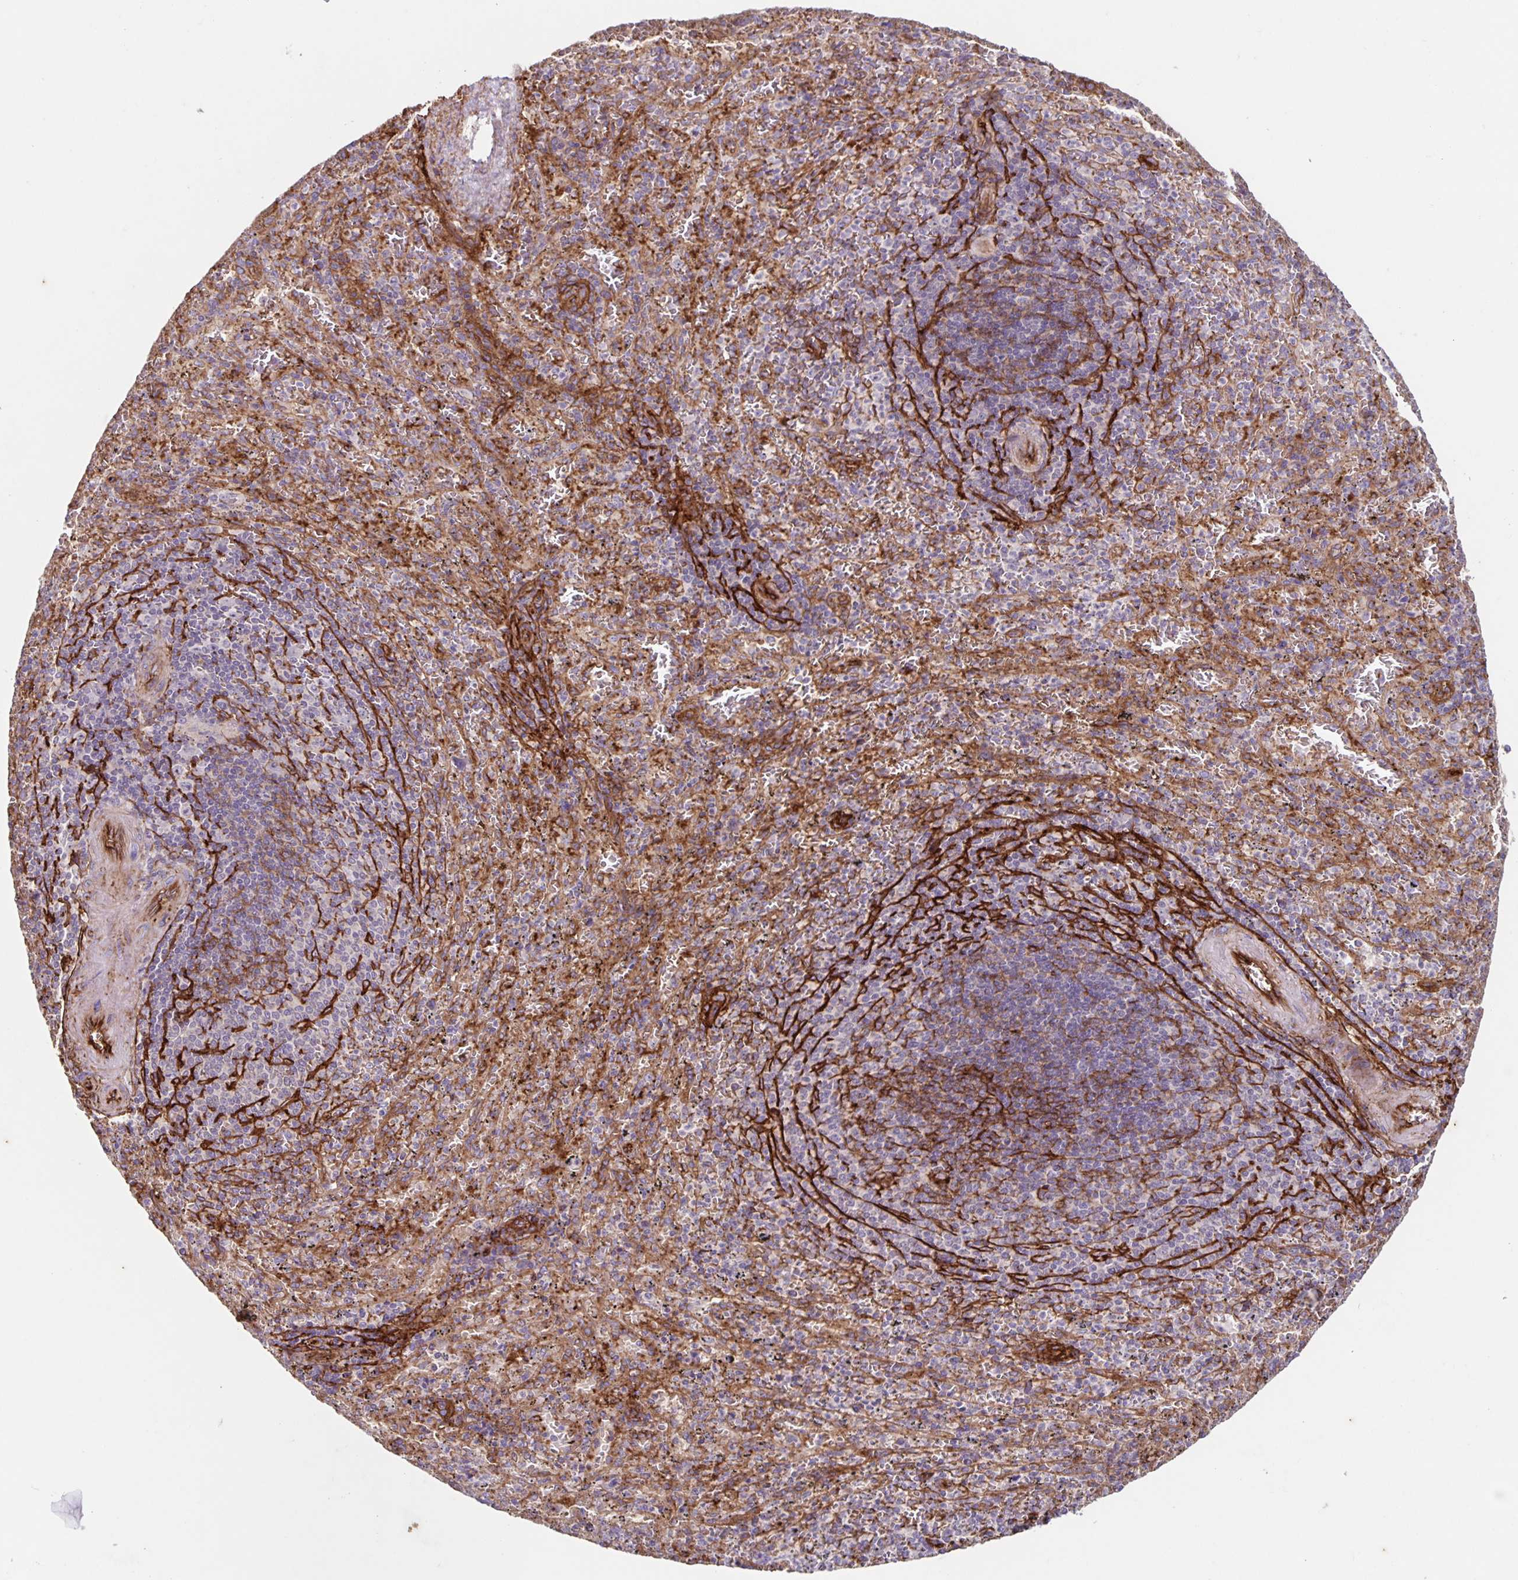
{"staining": {"intensity": "moderate", "quantity": "25%-75%", "location": "cytoplasmic/membranous"}, "tissue": "spleen", "cell_type": "Cells in red pulp", "image_type": "normal", "snomed": [{"axis": "morphology", "description": "Normal tissue, NOS"}, {"axis": "topography", "description": "Spleen"}], "caption": "Immunohistochemistry (IHC) photomicrograph of benign spleen: spleen stained using IHC shows medium levels of moderate protein expression localized specifically in the cytoplasmic/membranous of cells in red pulp, appearing as a cytoplasmic/membranous brown color.", "gene": "ITGA2", "patient": {"sex": "male", "age": 57}}